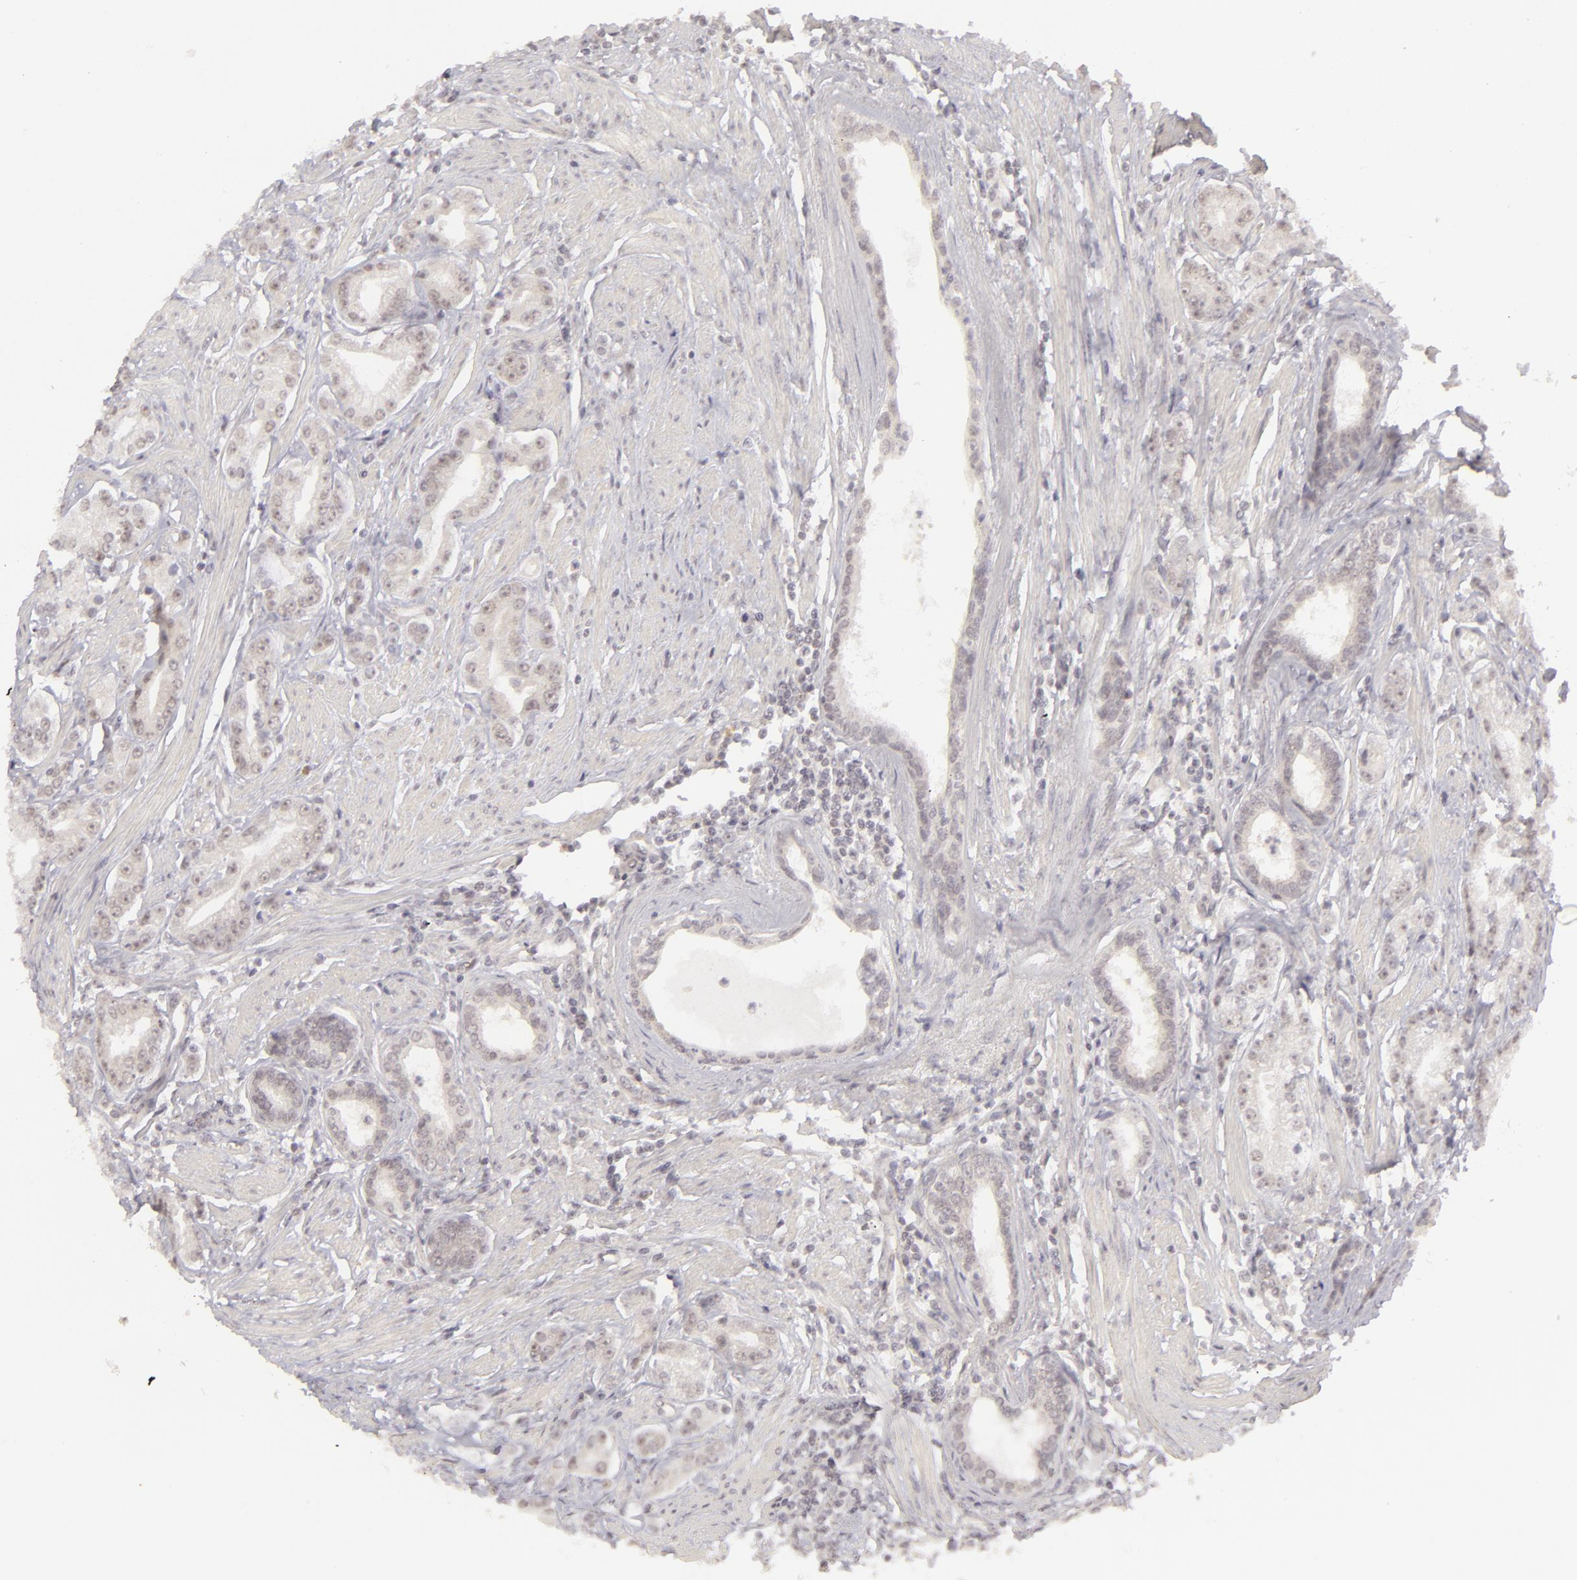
{"staining": {"intensity": "negative", "quantity": "none", "location": "none"}, "tissue": "prostate cancer", "cell_type": "Tumor cells", "image_type": "cancer", "snomed": [{"axis": "morphology", "description": "Adenocarcinoma, Medium grade"}, {"axis": "topography", "description": "Prostate"}], "caption": "The photomicrograph shows no staining of tumor cells in medium-grade adenocarcinoma (prostate).", "gene": "DLG3", "patient": {"sex": "male", "age": 72}}